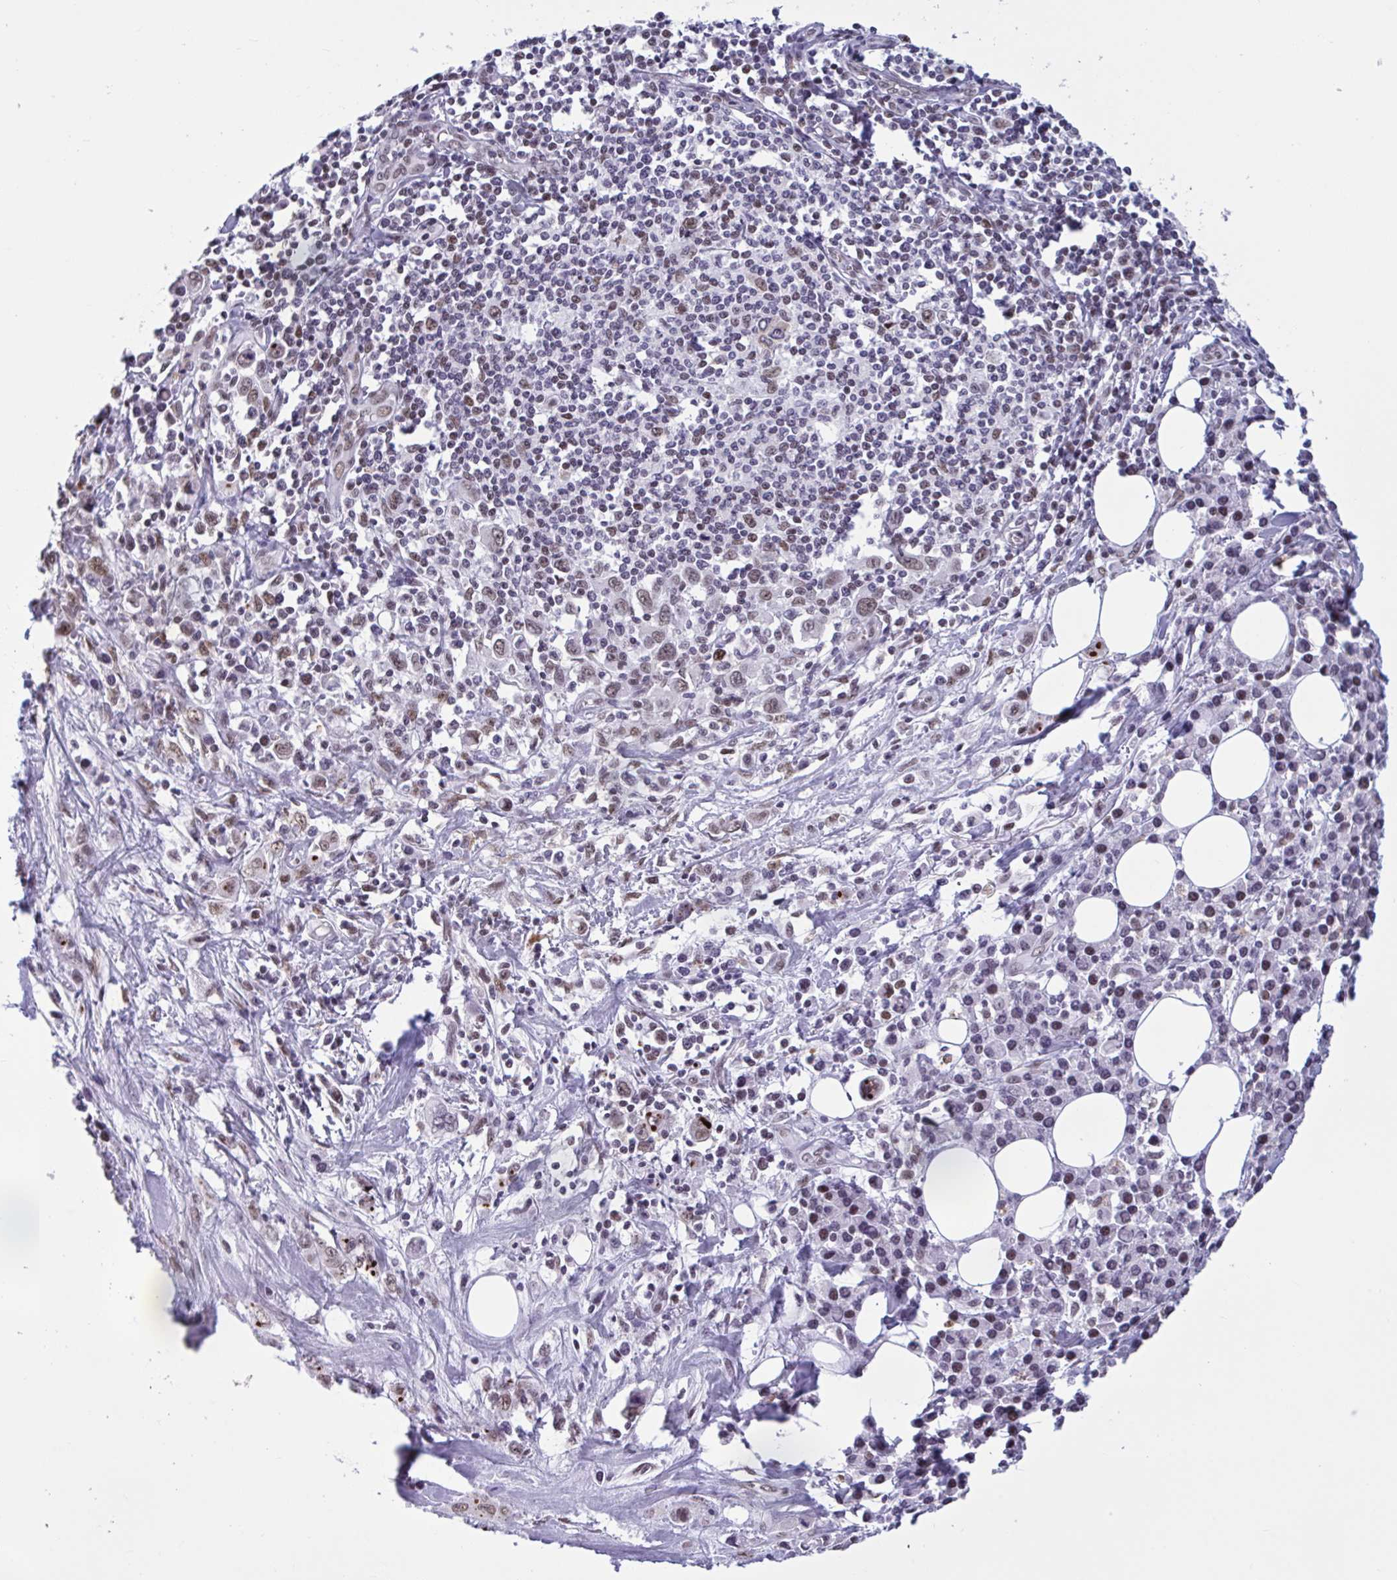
{"staining": {"intensity": "weak", "quantity": ">75%", "location": "nuclear"}, "tissue": "stomach cancer", "cell_type": "Tumor cells", "image_type": "cancer", "snomed": [{"axis": "morphology", "description": "Adenocarcinoma, NOS"}, {"axis": "topography", "description": "Stomach, upper"}], "caption": "This histopathology image reveals stomach cancer stained with IHC to label a protein in brown. The nuclear of tumor cells show weak positivity for the protein. Nuclei are counter-stained blue.", "gene": "CBFA2T2", "patient": {"sex": "male", "age": 75}}